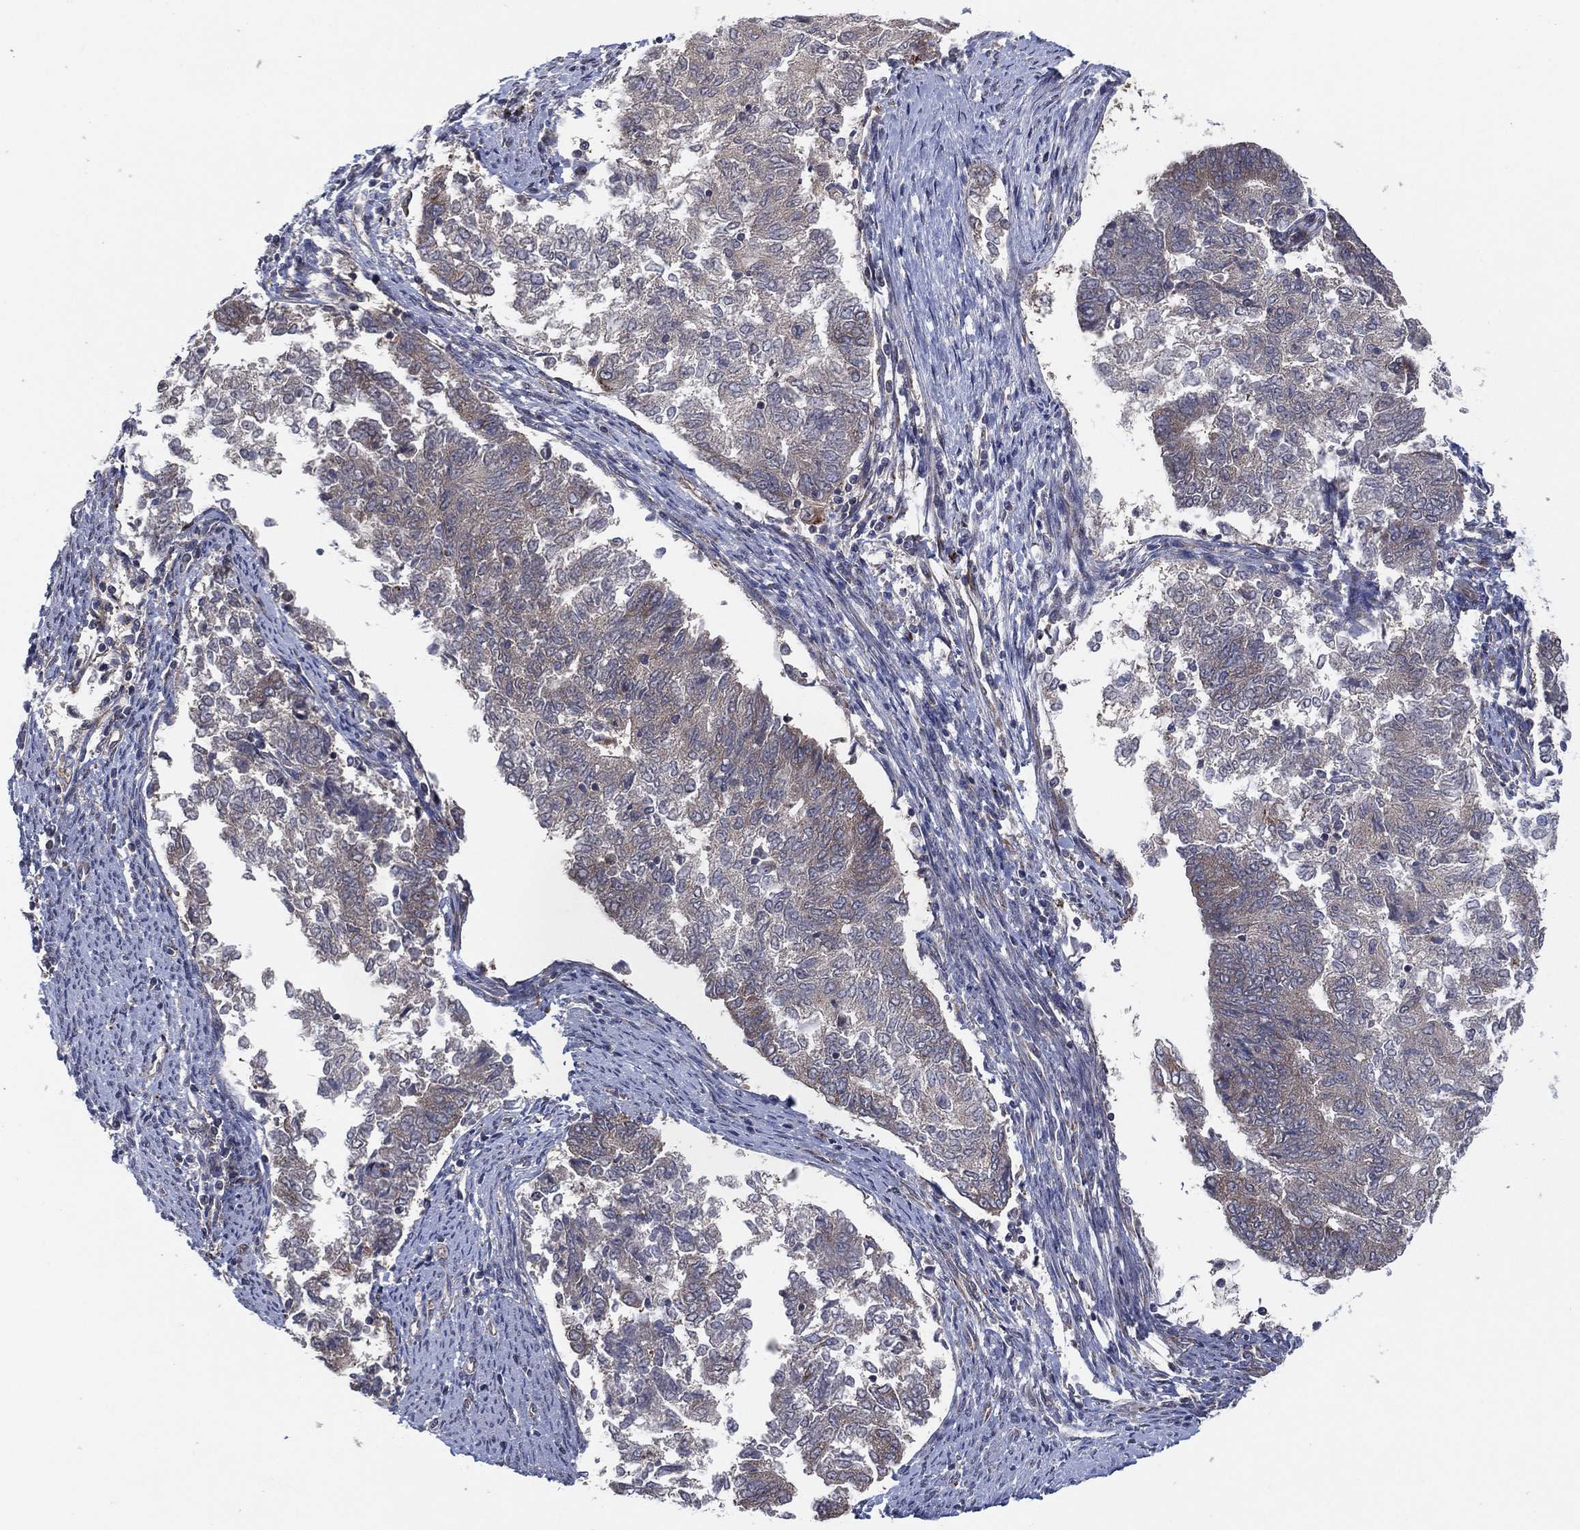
{"staining": {"intensity": "negative", "quantity": "none", "location": "none"}, "tissue": "endometrial cancer", "cell_type": "Tumor cells", "image_type": "cancer", "snomed": [{"axis": "morphology", "description": "Adenocarcinoma, NOS"}, {"axis": "topography", "description": "Endometrium"}], "caption": "An immunohistochemistry (IHC) photomicrograph of endometrial adenocarcinoma is shown. There is no staining in tumor cells of endometrial adenocarcinoma.", "gene": "FAM104A", "patient": {"sex": "female", "age": 65}}